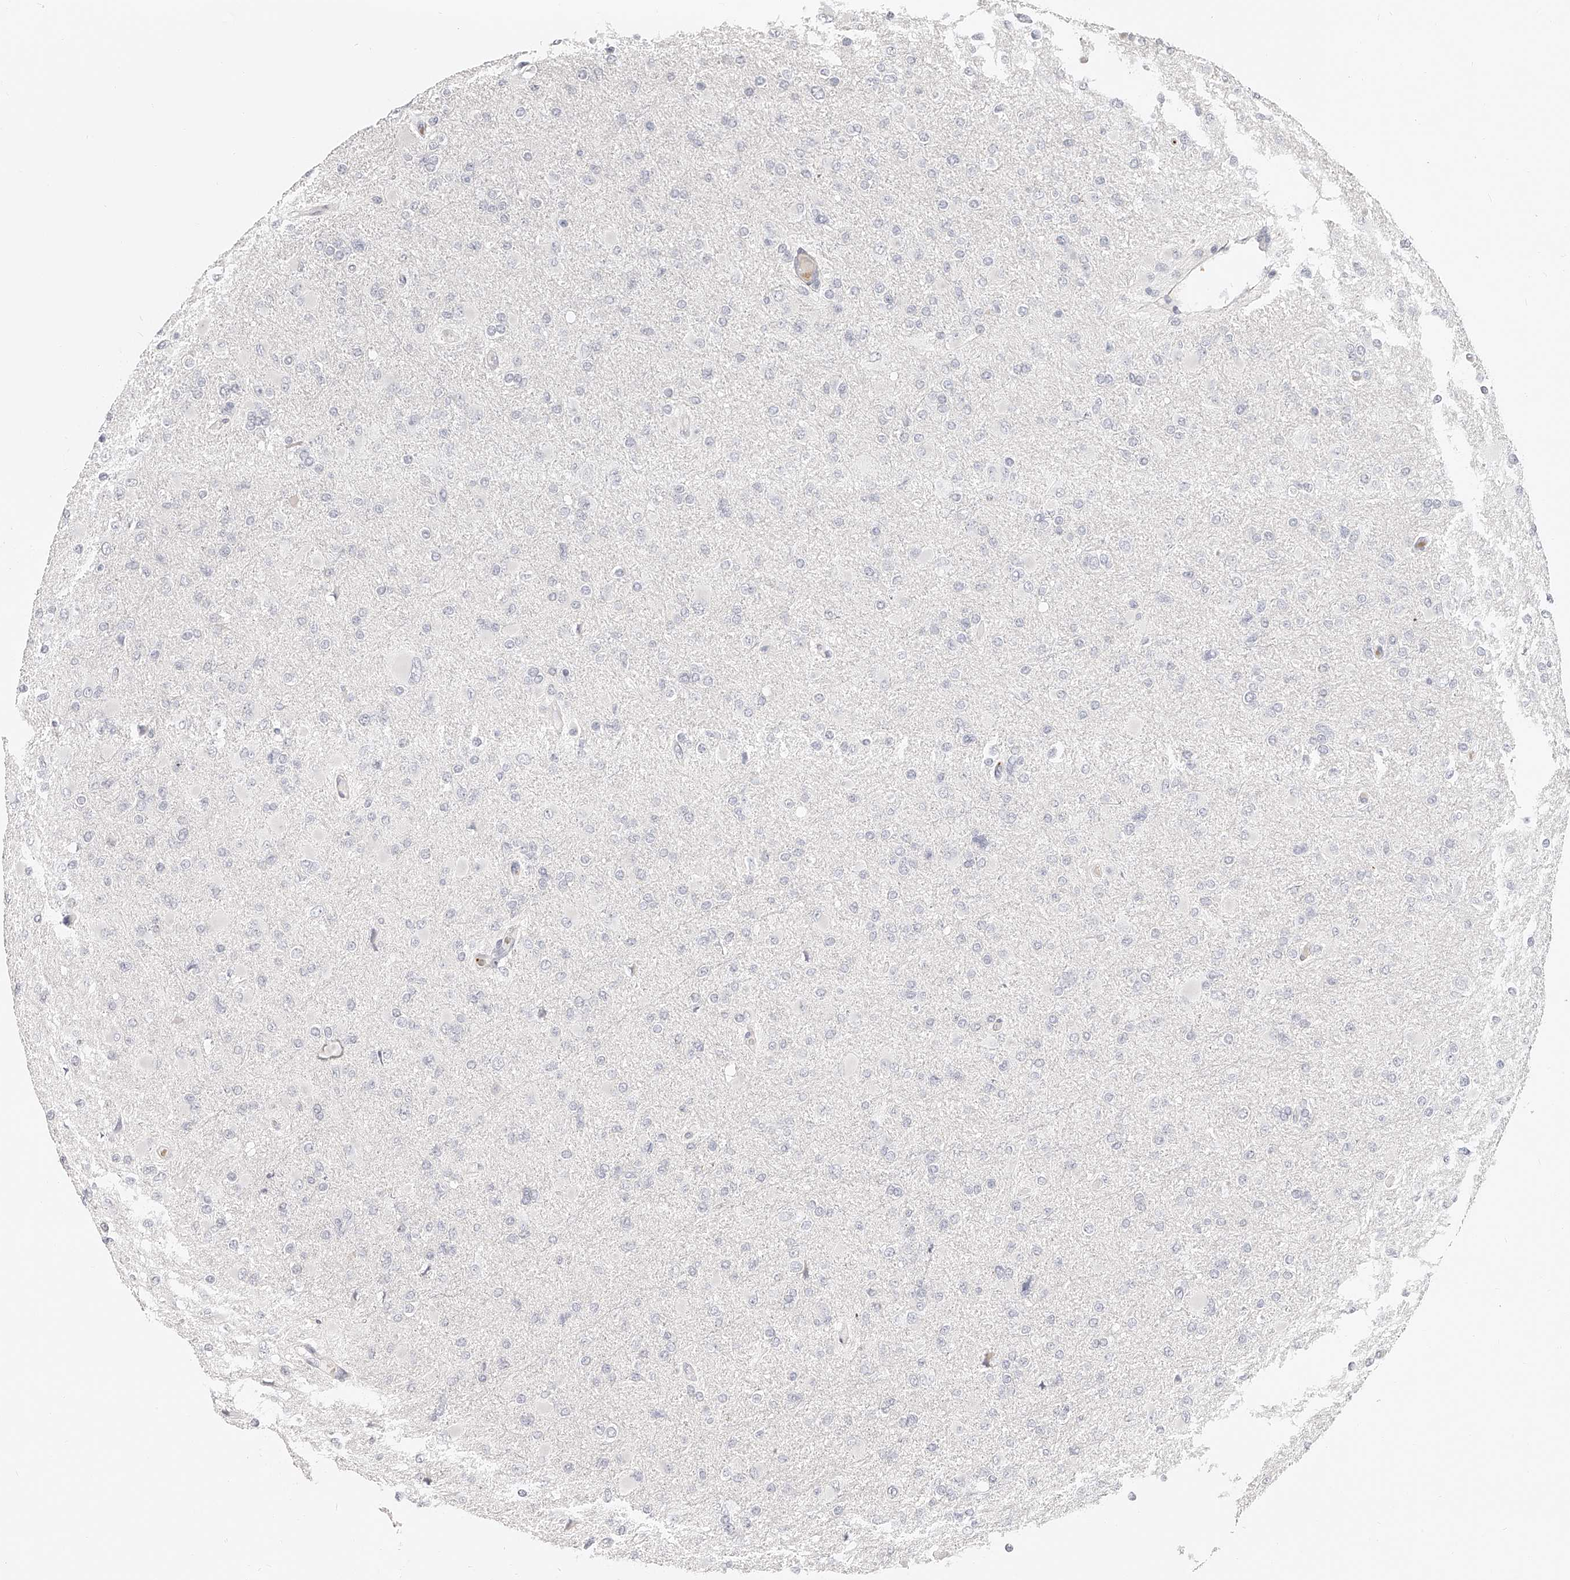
{"staining": {"intensity": "negative", "quantity": "none", "location": "none"}, "tissue": "glioma", "cell_type": "Tumor cells", "image_type": "cancer", "snomed": [{"axis": "morphology", "description": "Glioma, malignant, High grade"}, {"axis": "topography", "description": "Cerebral cortex"}], "caption": "IHC image of human high-grade glioma (malignant) stained for a protein (brown), which reveals no expression in tumor cells.", "gene": "ITGB3", "patient": {"sex": "female", "age": 36}}